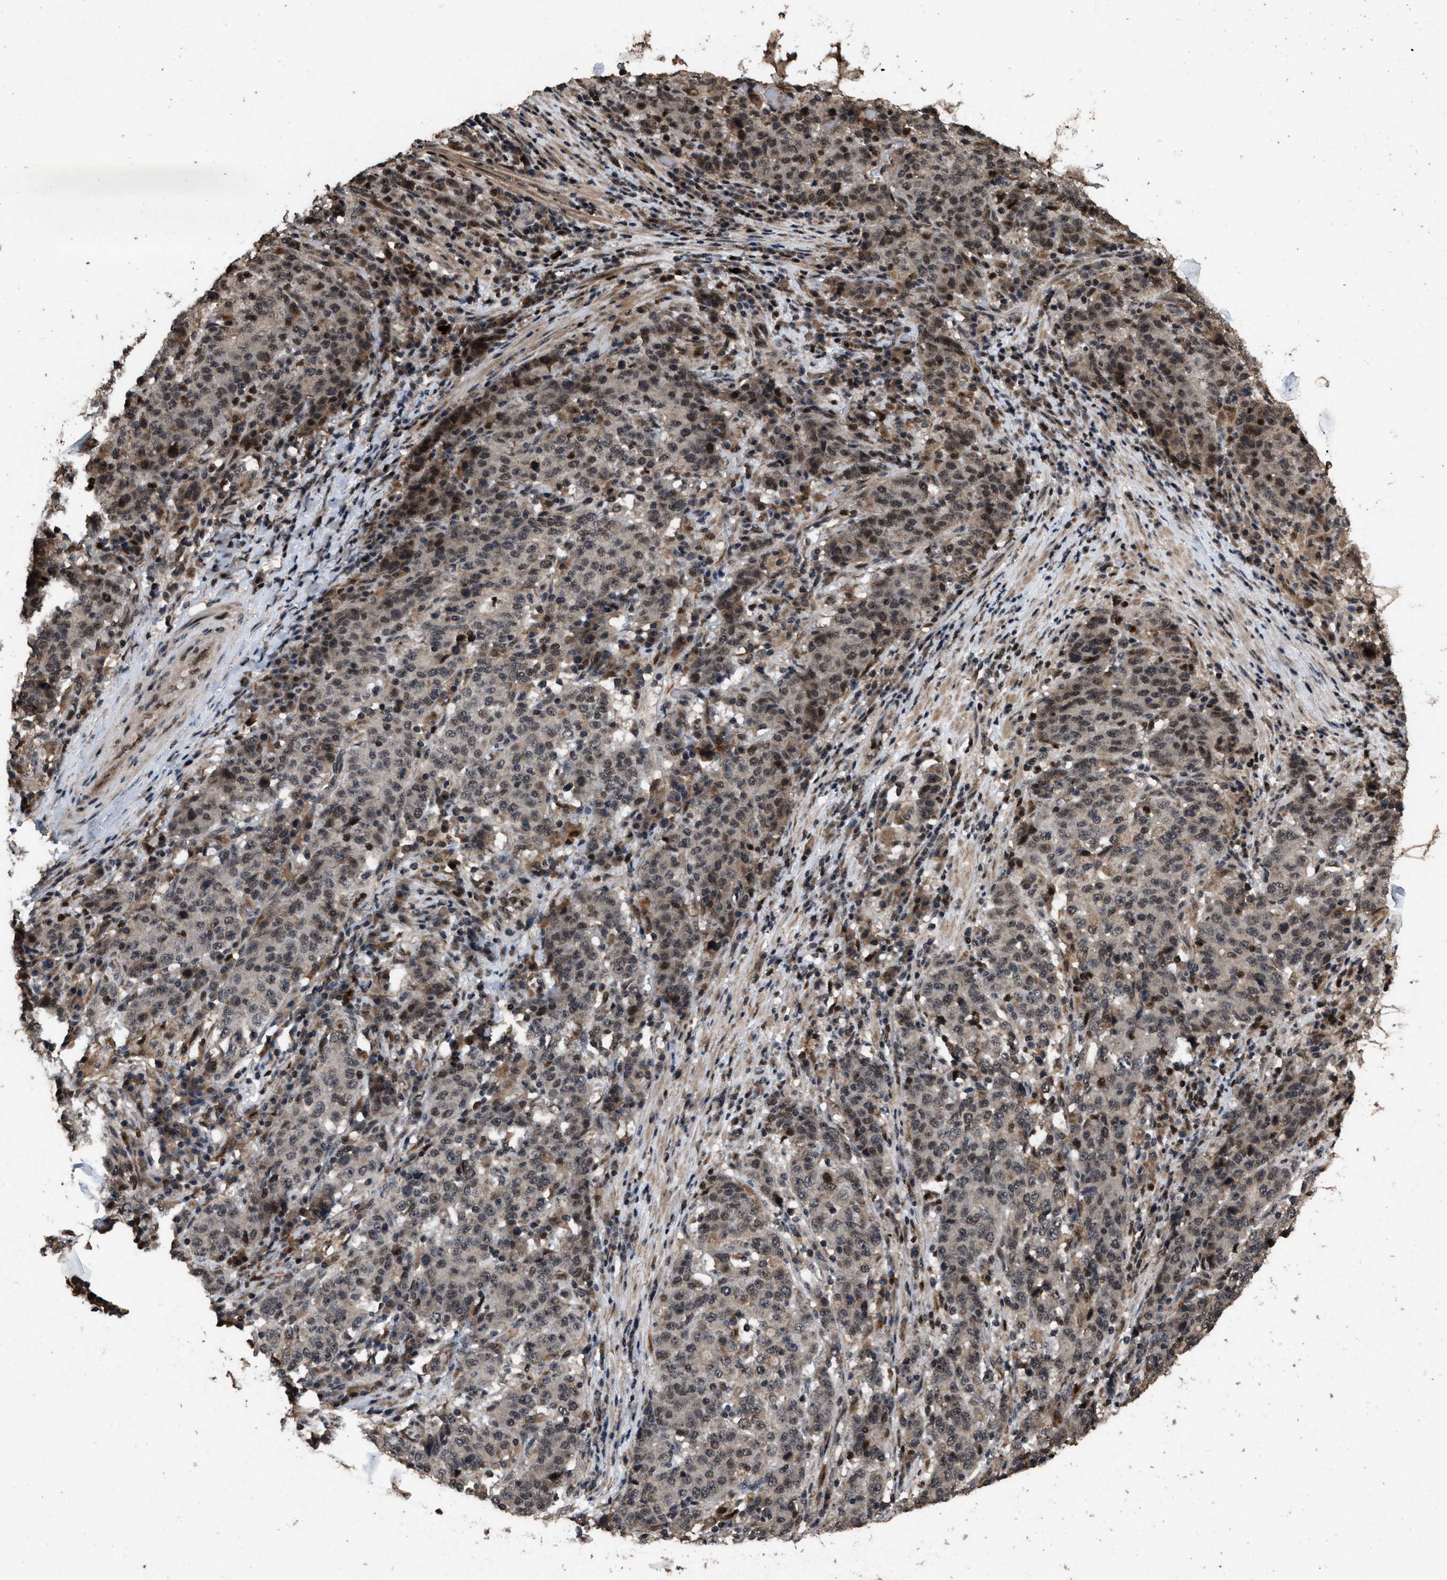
{"staining": {"intensity": "weak", "quantity": ">75%", "location": "nuclear"}, "tissue": "stomach cancer", "cell_type": "Tumor cells", "image_type": "cancer", "snomed": [{"axis": "morphology", "description": "Adenocarcinoma, NOS"}, {"axis": "topography", "description": "Stomach"}], "caption": "High-power microscopy captured an immunohistochemistry (IHC) histopathology image of stomach adenocarcinoma, revealing weak nuclear positivity in approximately >75% of tumor cells. The staining was performed using DAB, with brown indicating positive protein expression. Nuclei are stained blue with hematoxylin.", "gene": "HAUS6", "patient": {"sex": "male", "age": 59}}